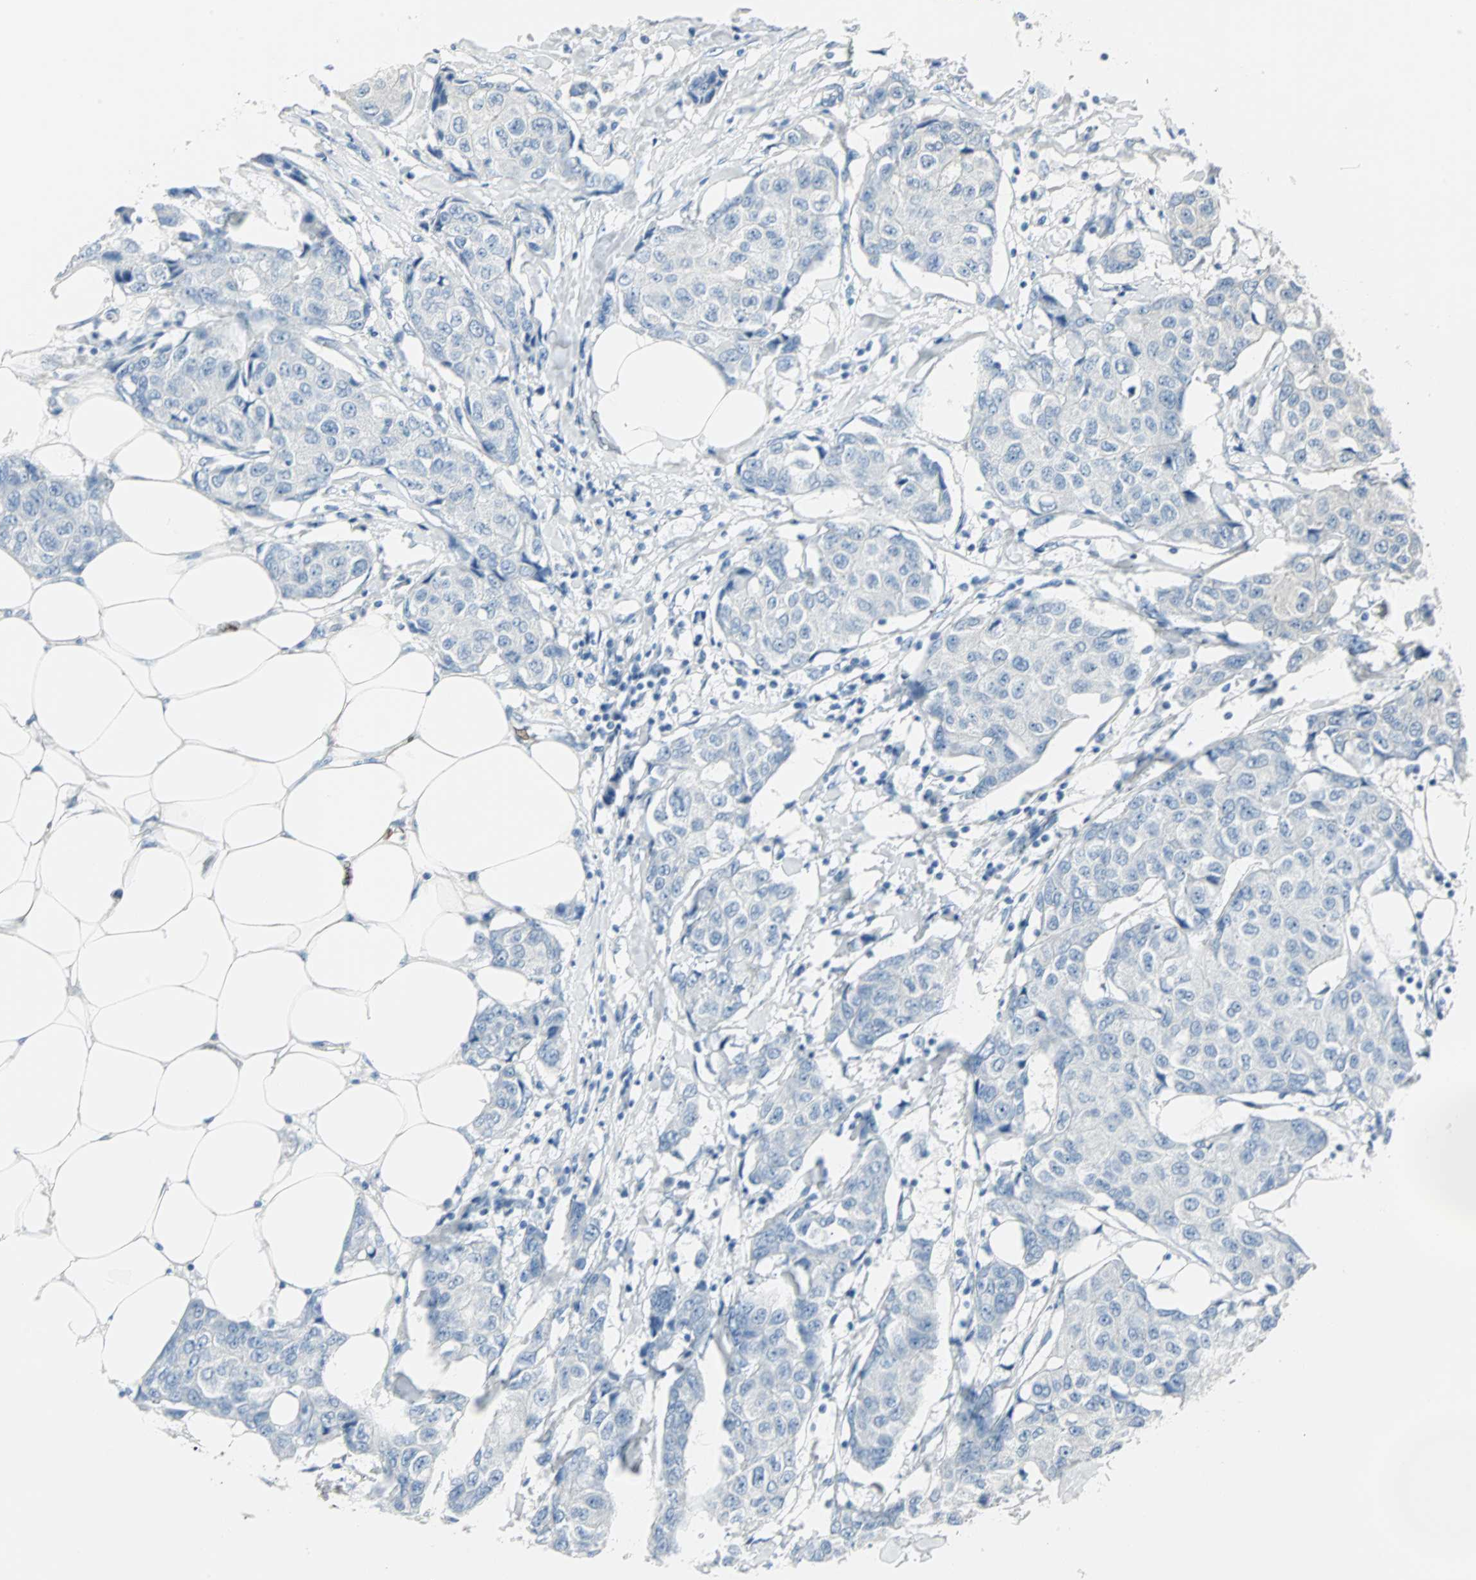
{"staining": {"intensity": "negative", "quantity": "none", "location": "none"}, "tissue": "breast cancer", "cell_type": "Tumor cells", "image_type": "cancer", "snomed": [{"axis": "morphology", "description": "Duct carcinoma"}, {"axis": "topography", "description": "Breast"}], "caption": "IHC micrograph of neoplastic tissue: breast intraductal carcinoma stained with DAB (3,3'-diaminobenzidine) shows no significant protein positivity in tumor cells.", "gene": "IL33", "patient": {"sex": "female", "age": 80}}